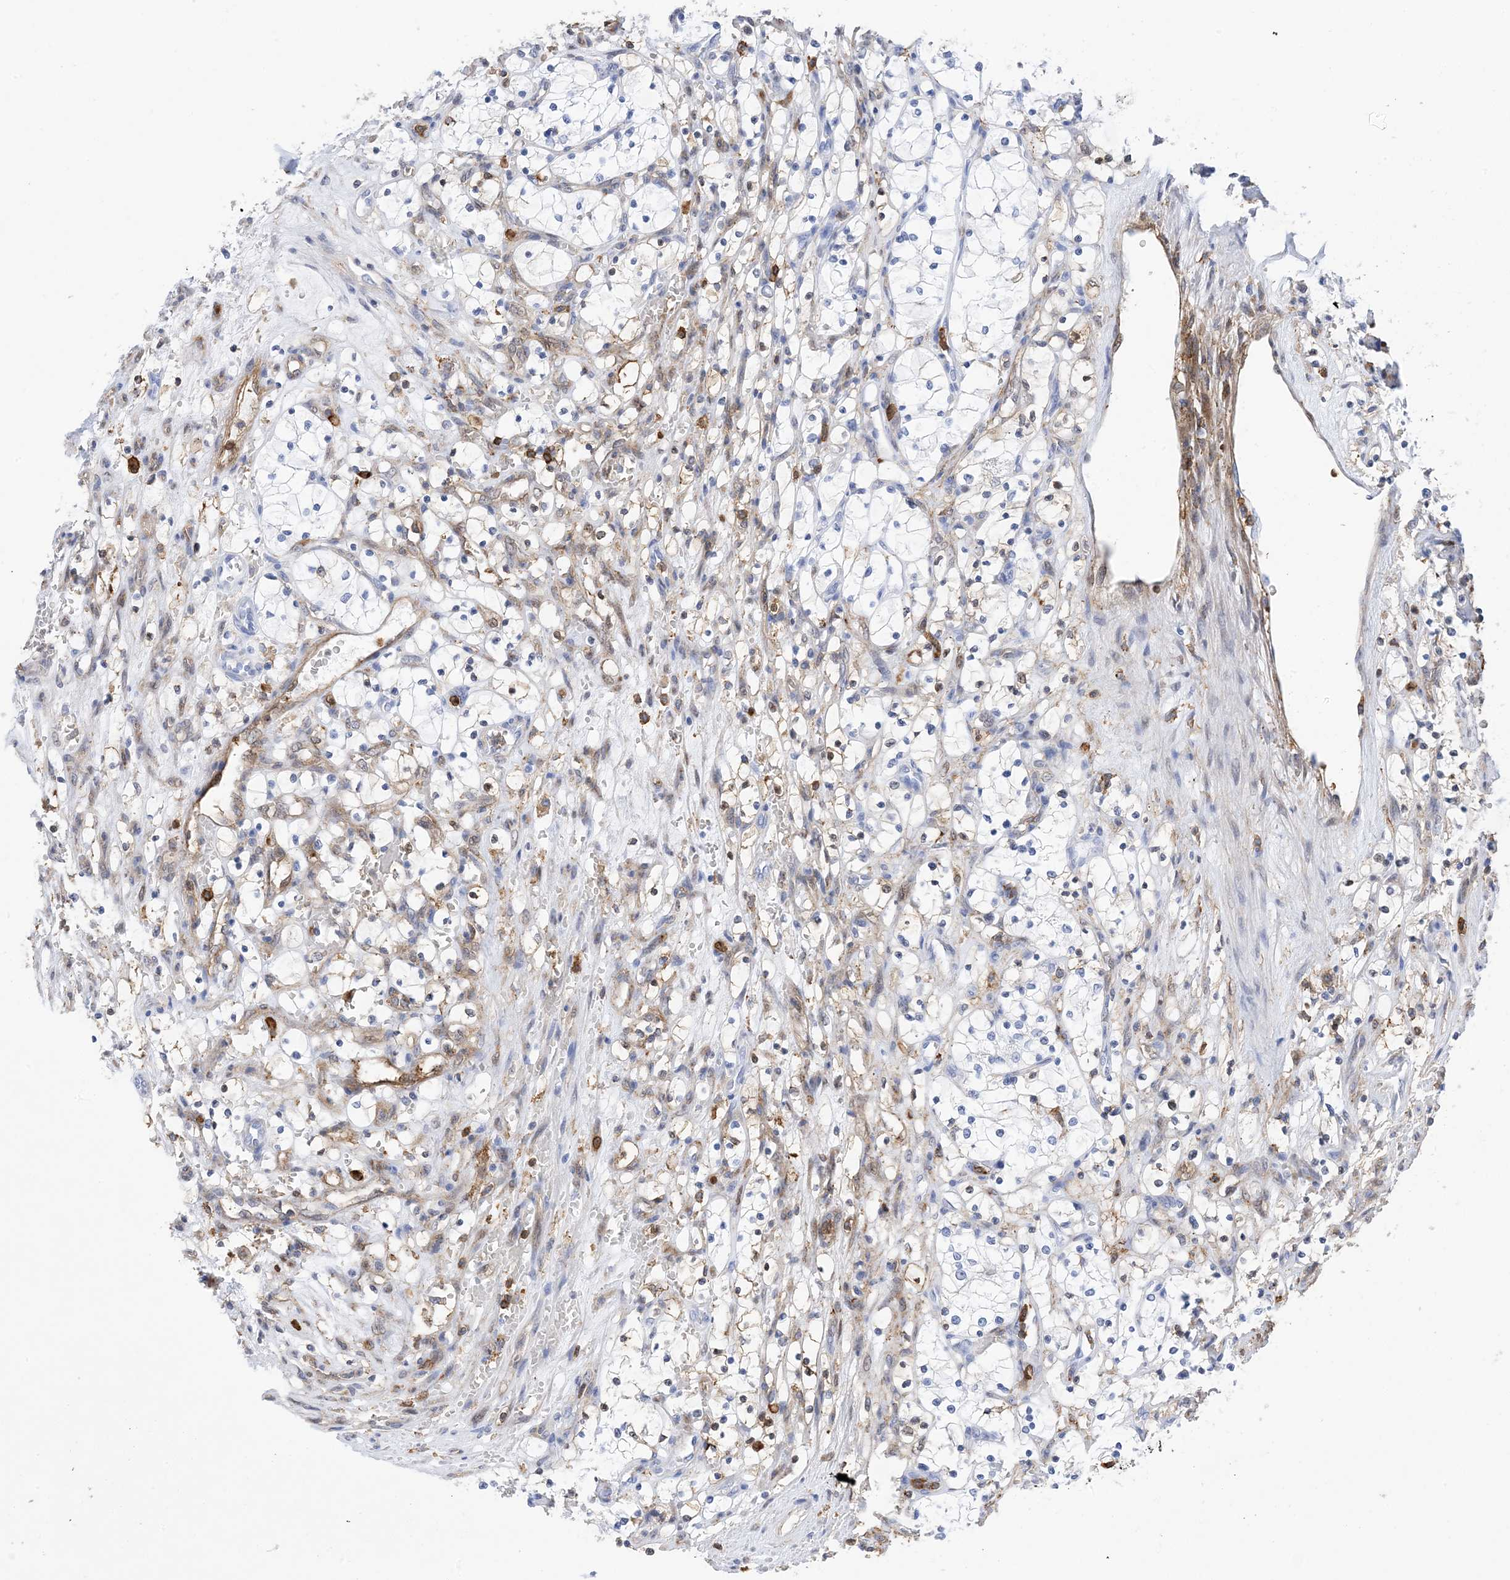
{"staining": {"intensity": "weak", "quantity": "<25%", "location": "cytoplasmic/membranous"}, "tissue": "renal cancer", "cell_type": "Tumor cells", "image_type": "cancer", "snomed": [{"axis": "morphology", "description": "Adenocarcinoma, NOS"}, {"axis": "topography", "description": "Kidney"}], "caption": "Photomicrograph shows no significant protein staining in tumor cells of adenocarcinoma (renal).", "gene": "ANXA1", "patient": {"sex": "female", "age": 69}}